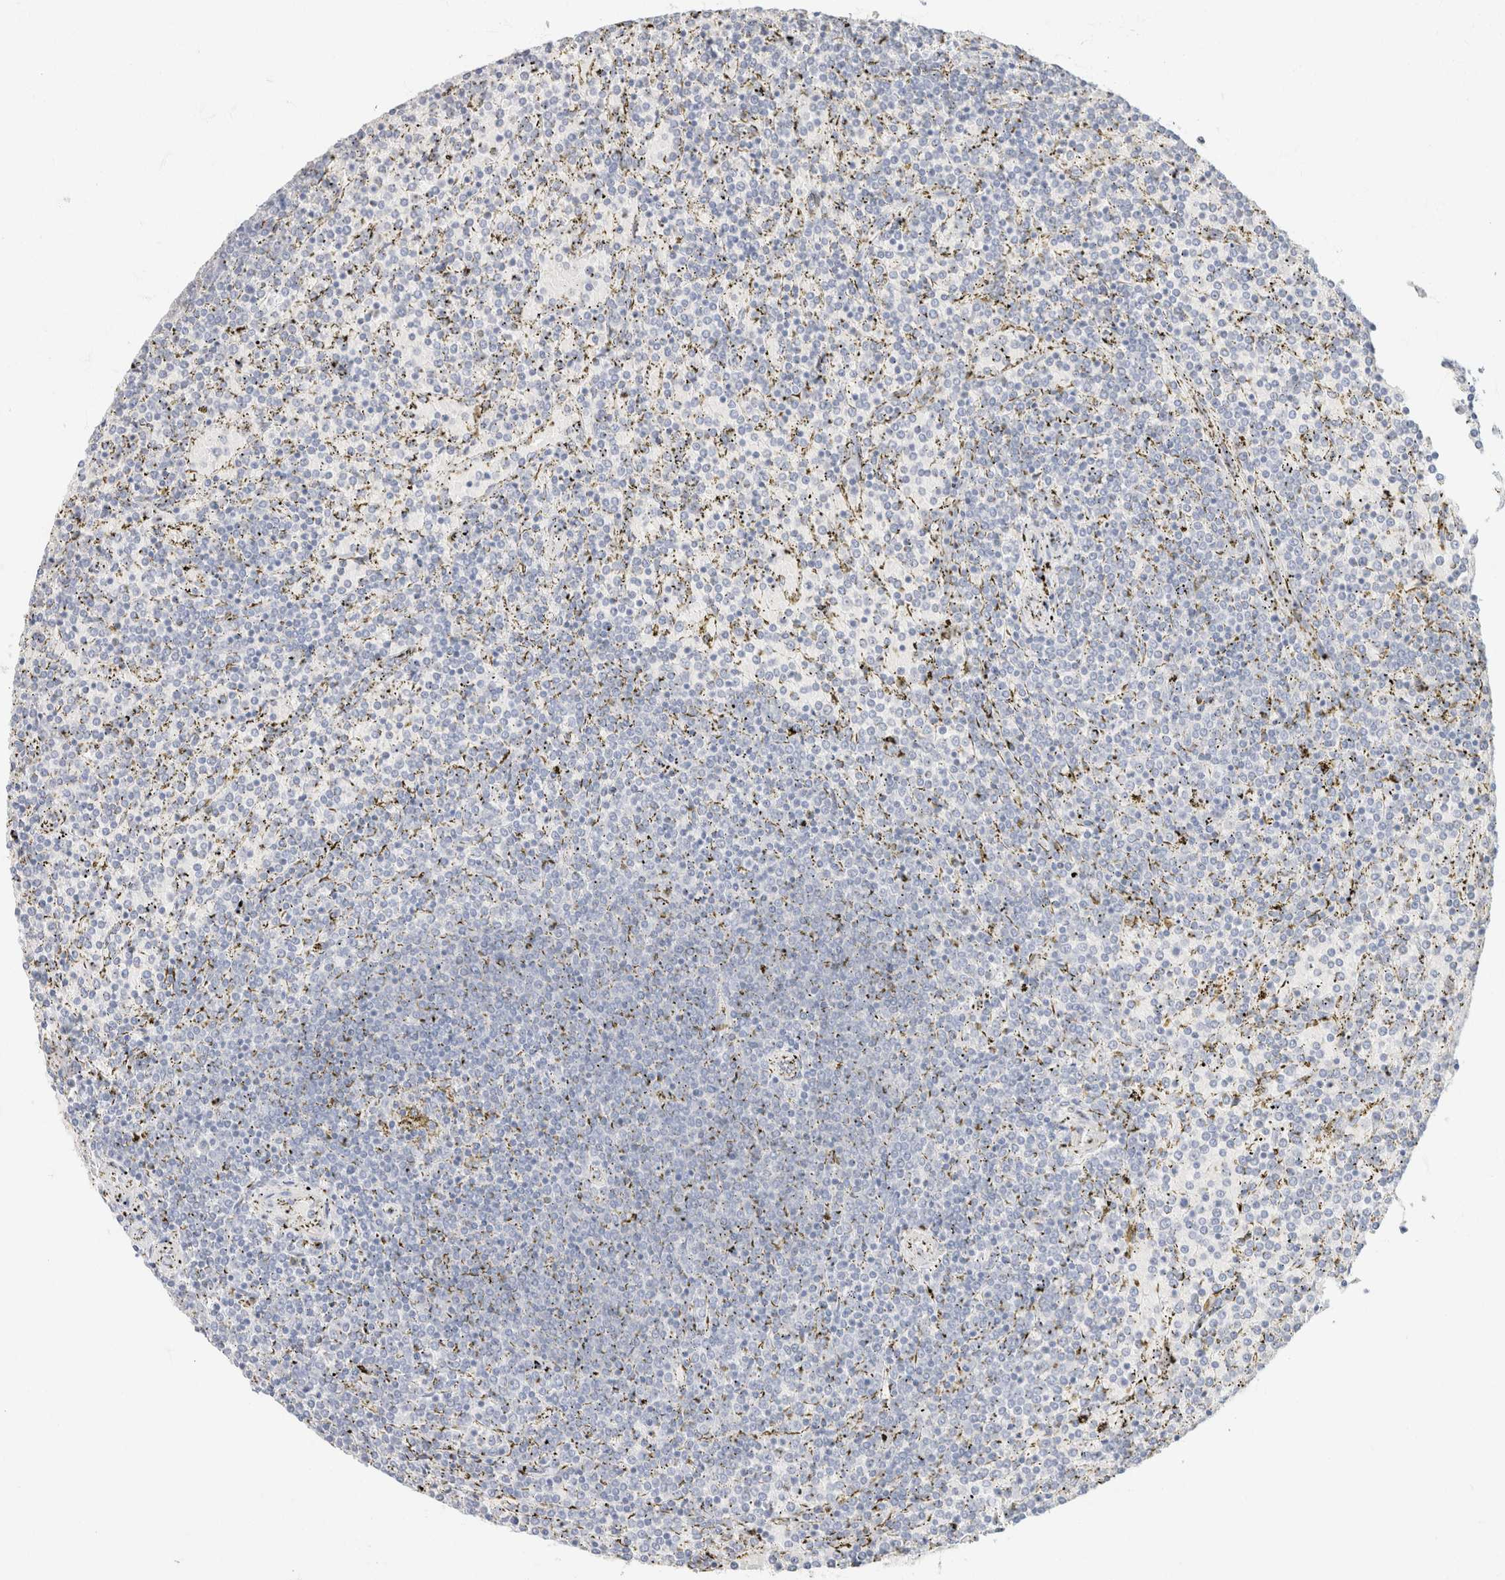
{"staining": {"intensity": "negative", "quantity": "none", "location": "none"}, "tissue": "lymphoma", "cell_type": "Tumor cells", "image_type": "cancer", "snomed": [{"axis": "morphology", "description": "Malignant lymphoma, non-Hodgkin's type, Low grade"}, {"axis": "topography", "description": "Spleen"}], "caption": "High magnification brightfield microscopy of low-grade malignant lymphoma, non-Hodgkin's type stained with DAB (brown) and counterstained with hematoxylin (blue): tumor cells show no significant staining.", "gene": "CA12", "patient": {"sex": "female", "age": 77}}